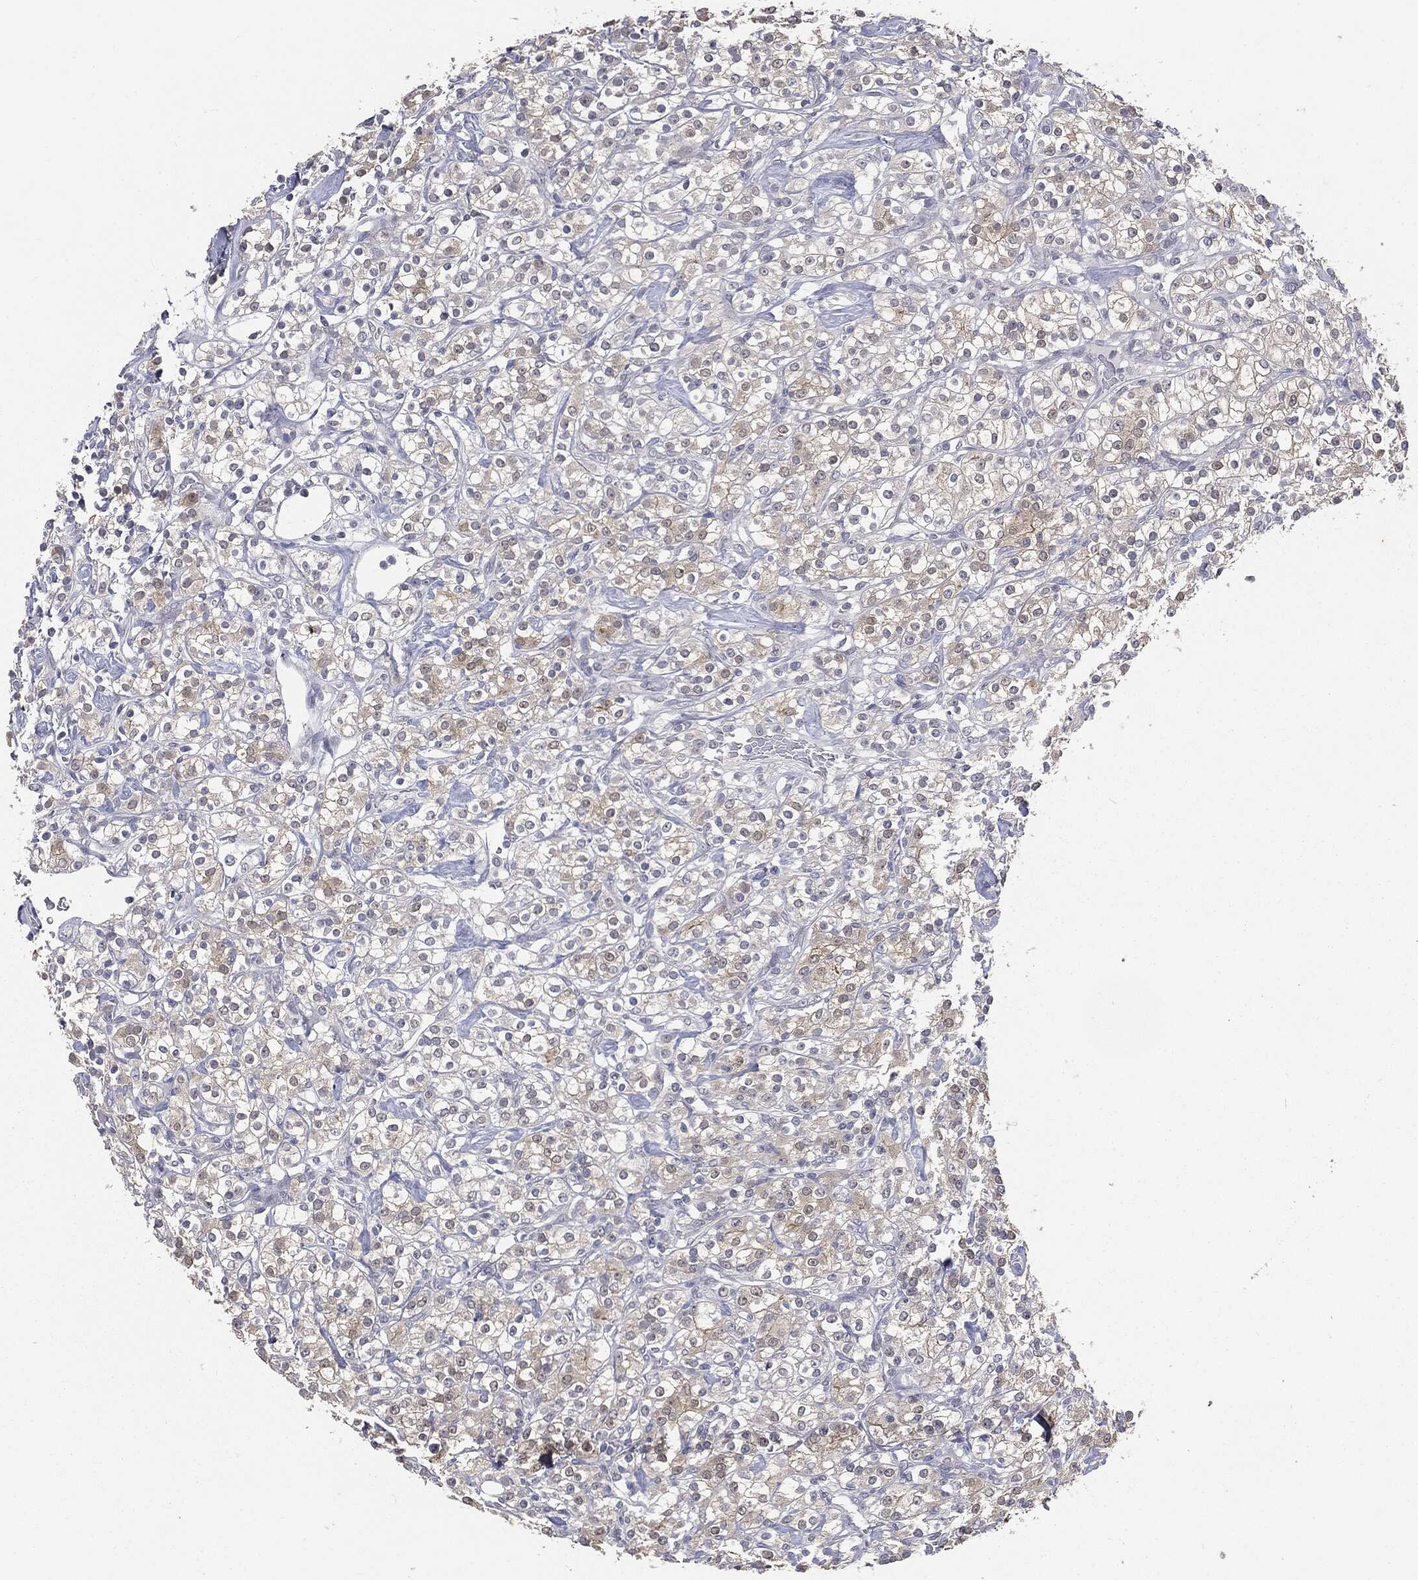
{"staining": {"intensity": "weak", "quantity": "<25%", "location": "cytoplasmic/membranous"}, "tissue": "renal cancer", "cell_type": "Tumor cells", "image_type": "cancer", "snomed": [{"axis": "morphology", "description": "Adenocarcinoma, NOS"}, {"axis": "topography", "description": "Kidney"}], "caption": "IHC of human adenocarcinoma (renal) demonstrates no positivity in tumor cells.", "gene": "SLC2A2", "patient": {"sex": "male", "age": 77}}